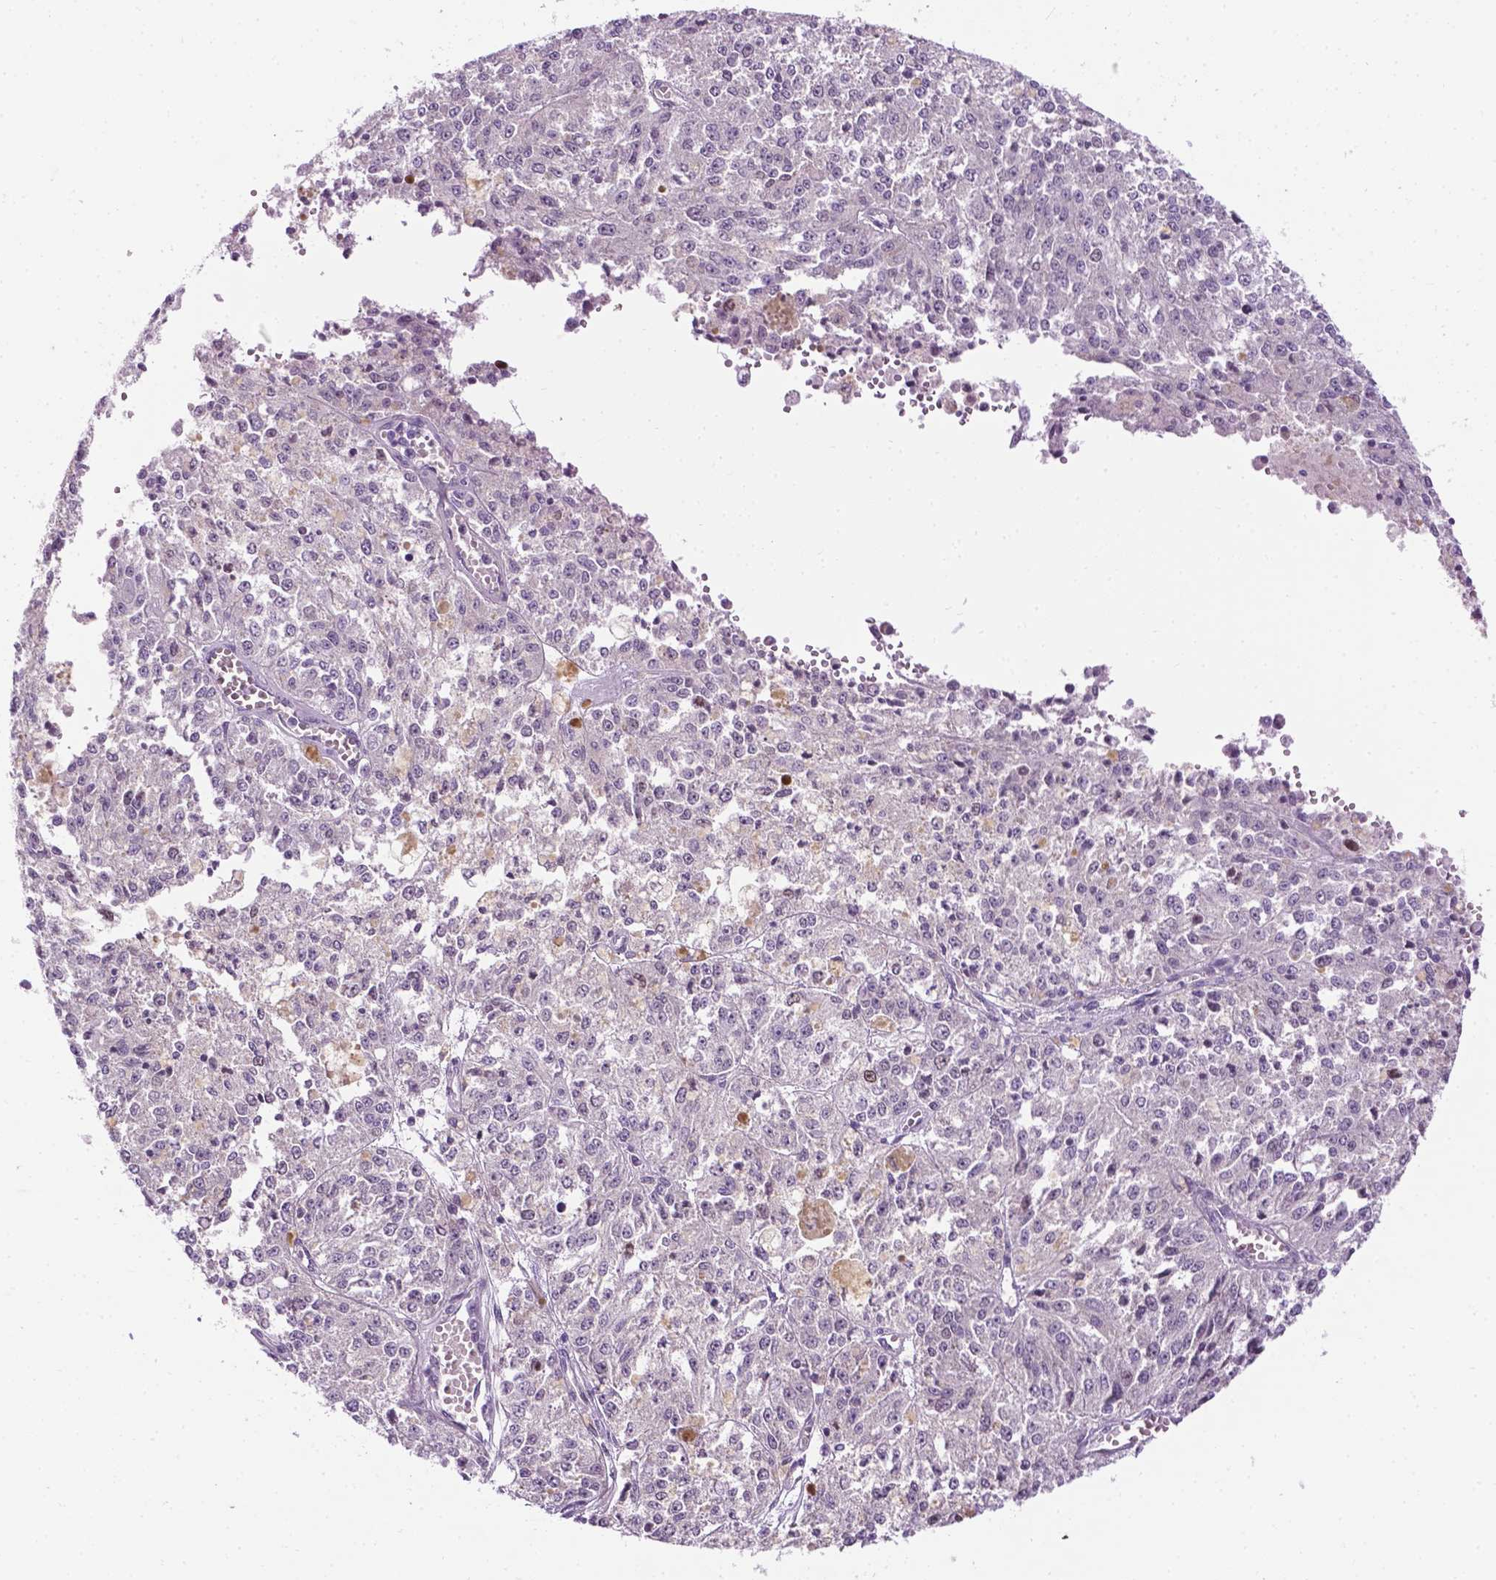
{"staining": {"intensity": "negative", "quantity": "none", "location": "none"}, "tissue": "melanoma", "cell_type": "Tumor cells", "image_type": "cancer", "snomed": [{"axis": "morphology", "description": "Malignant melanoma, Metastatic site"}, {"axis": "topography", "description": "Lymph node"}], "caption": "Immunohistochemical staining of malignant melanoma (metastatic site) reveals no significant expression in tumor cells.", "gene": "DENND4A", "patient": {"sex": "female", "age": 64}}